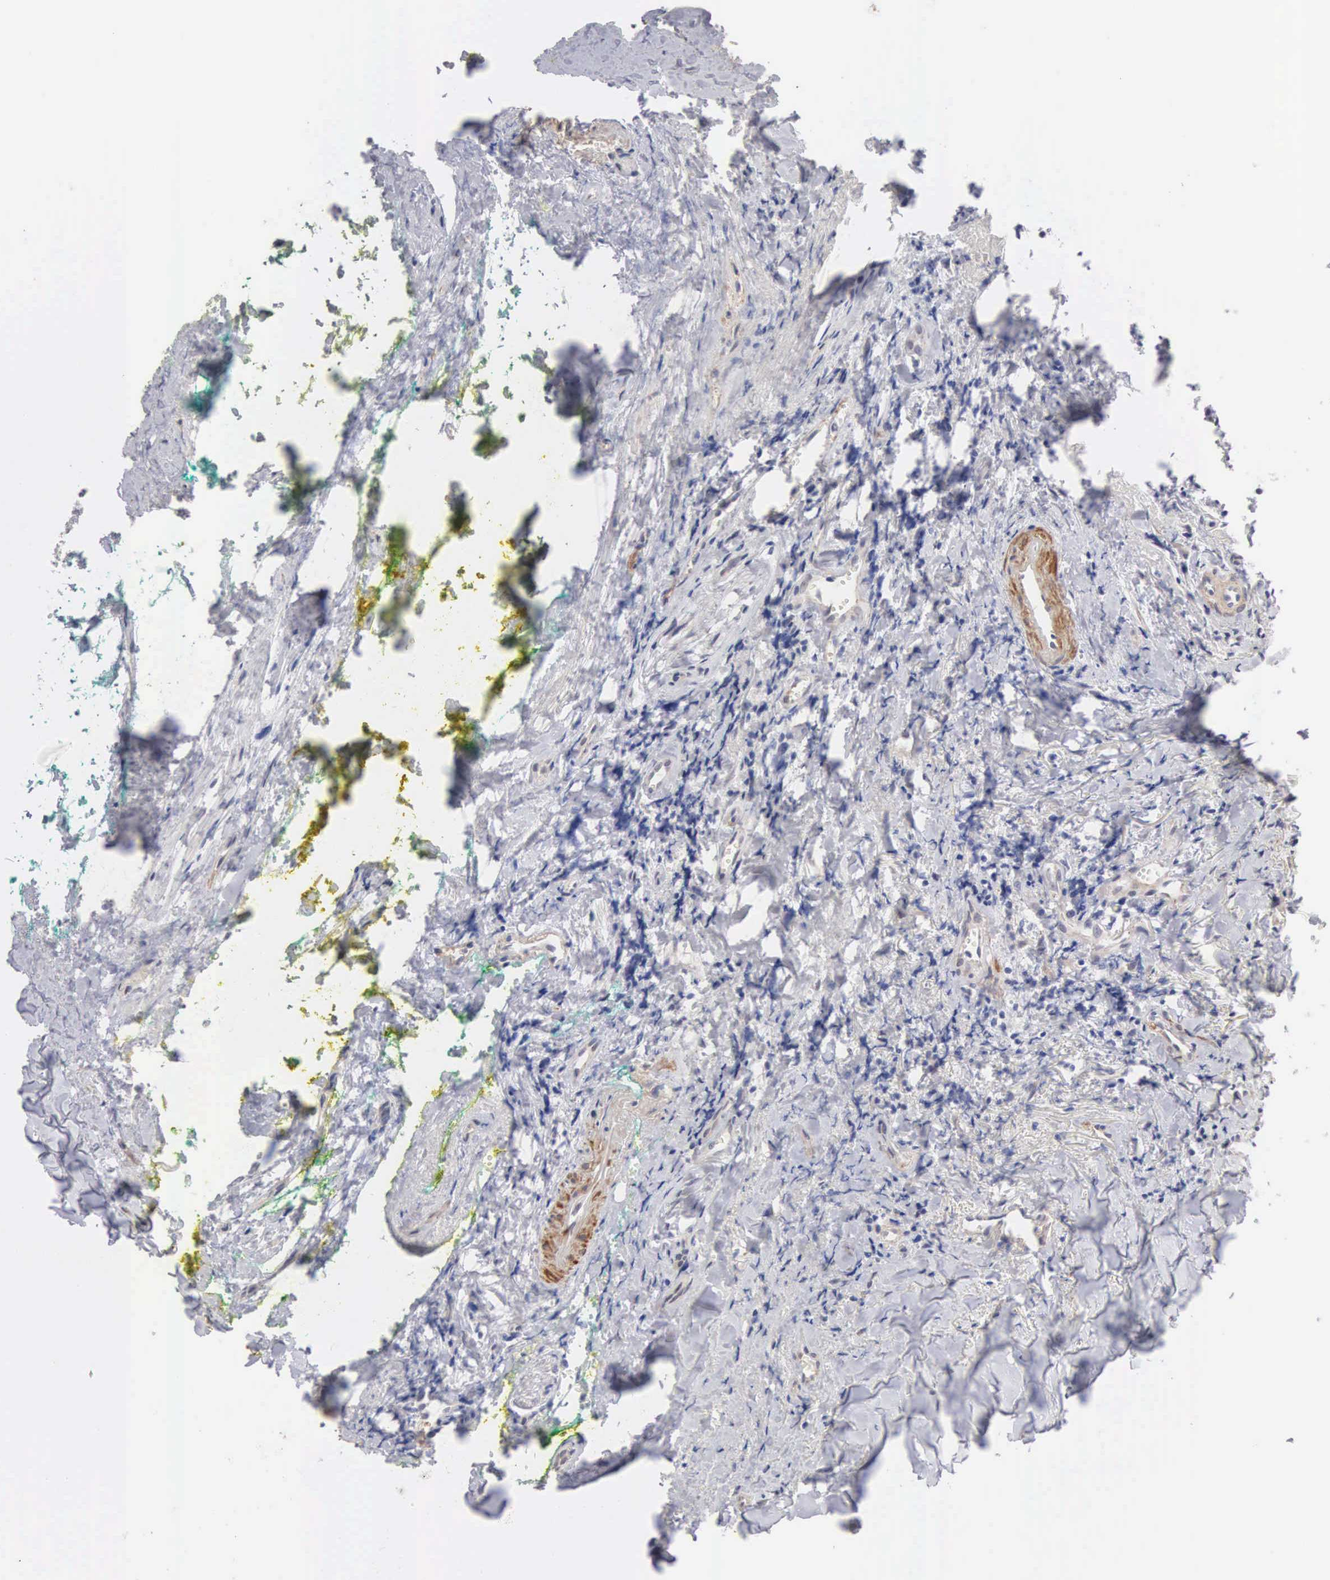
{"staining": {"intensity": "weak", "quantity": "<25%", "location": "cytoplasmic/membranous"}, "tissue": "head and neck cancer", "cell_type": "Tumor cells", "image_type": "cancer", "snomed": [{"axis": "morphology", "description": "Squamous cell carcinoma, NOS"}, {"axis": "topography", "description": "Oral tissue"}, {"axis": "topography", "description": "Head-Neck"}], "caption": "The immunohistochemistry photomicrograph has no significant expression in tumor cells of head and neck cancer tissue.", "gene": "ELFN2", "patient": {"sex": "female", "age": 82}}